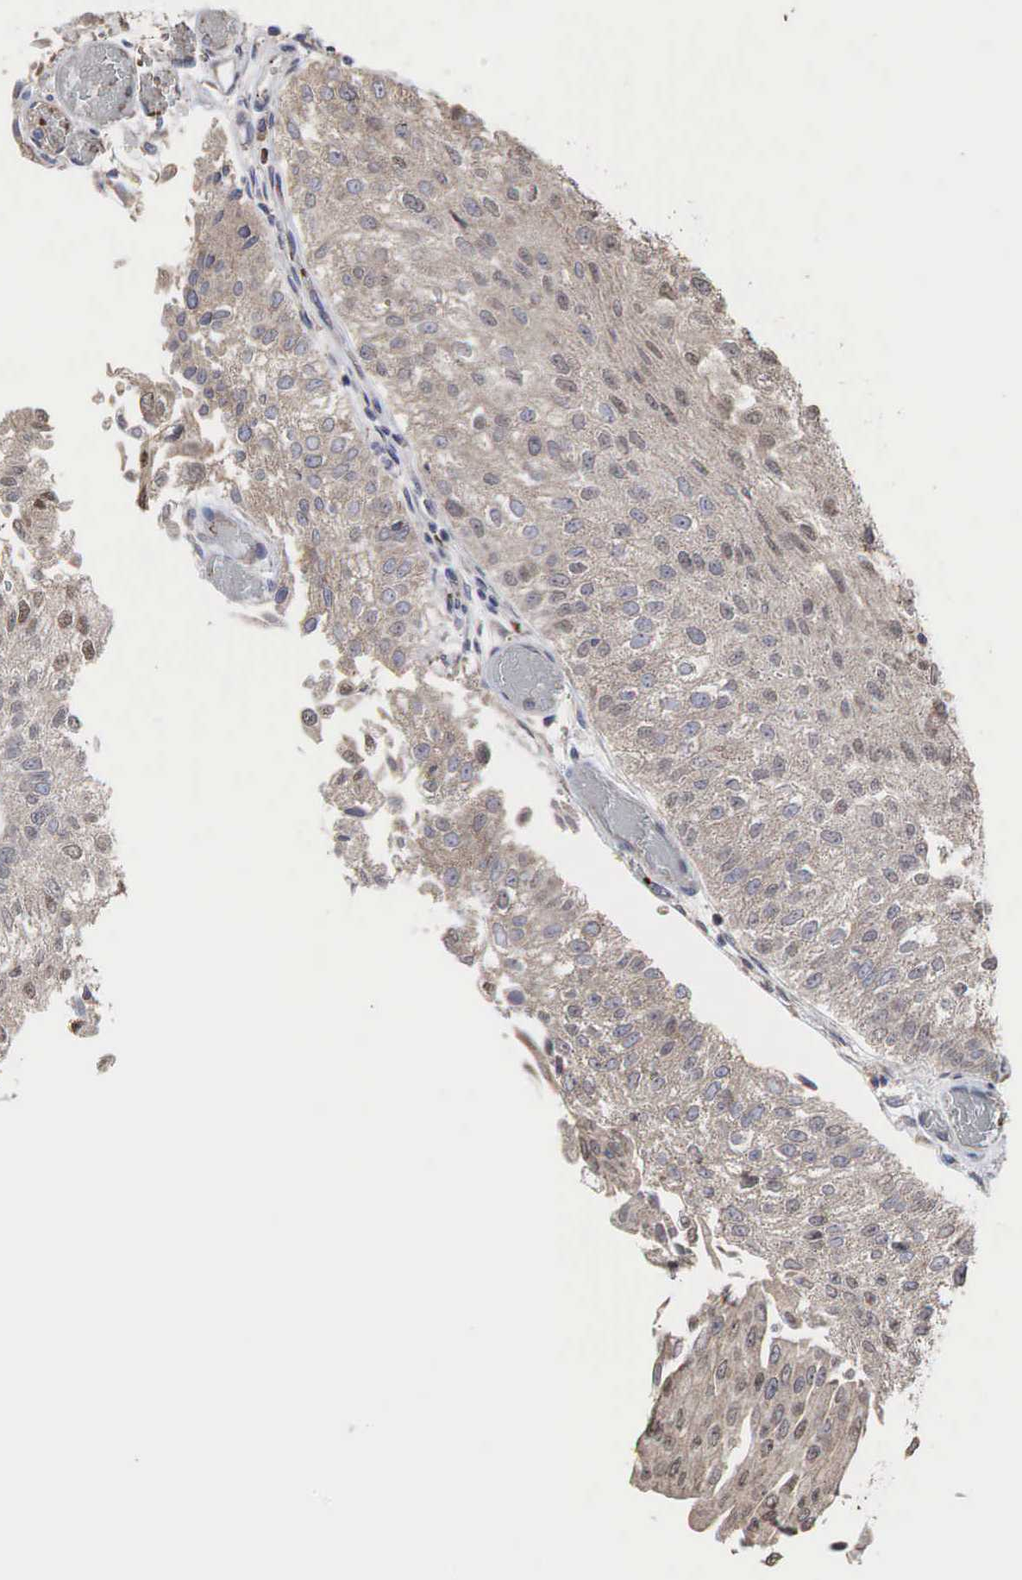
{"staining": {"intensity": "weak", "quantity": ">75%", "location": "cytoplasmic/membranous"}, "tissue": "urothelial cancer", "cell_type": "Tumor cells", "image_type": "cancer", "snomed": [{"axis": "morphology", "description": "Urothelial carcinoma, Low grade"}, {"axis": "topography", "description": "Urinary bladder"}], "caption": "Urothelial cancer tissue reveals weak cytoplasmic/membranous positivity in approximately >75% of tumor cells, visualized by immunohistochemistry. (DAB IHC with brightfield microscopy, high magnification).", "gene": "PABPC5", "patient": {"sex": "male", "age": 86}}